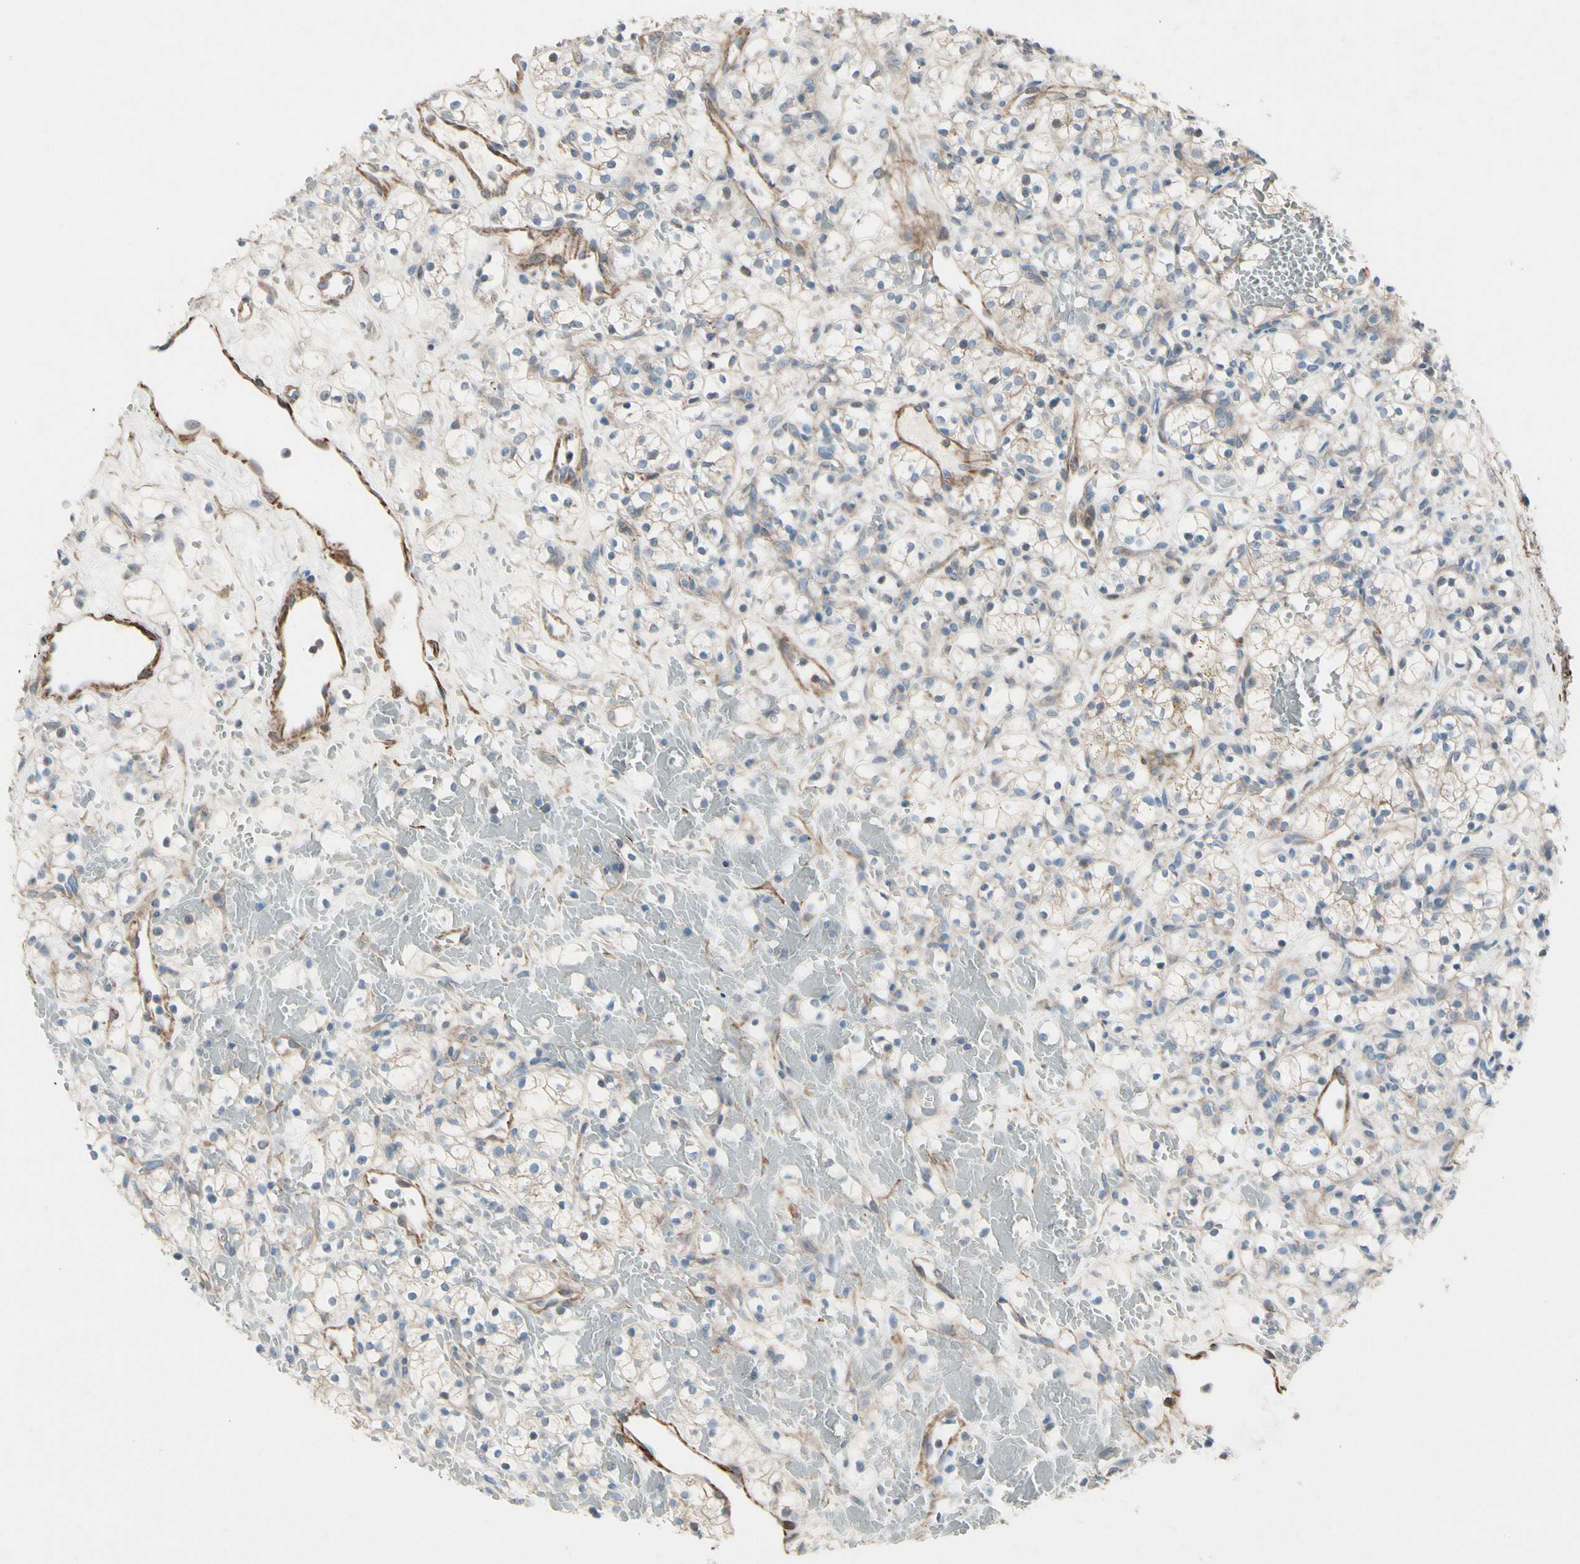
{"staining": {"intensity": "negative", "quantity": "none", "location": "none"}, "tissue": "renal cancer", "cell_type": "Tumor cells", "image_type": "cancer", "snomed": [{"axis": "morphology", "description": "Adenocarcinoma, NOS"}, {"axis": "topography", "description": "Kidney"}], "caption": "High magnification brightfield microscopy of renal cancer stained with DAB (3,3'-diaminobenzidine) (brown) and counterstained with hematoxylin (blue): tumor cells show no significant expression.", "gene": "TPM1", "patient": {"sex": "female", "age": 60}}